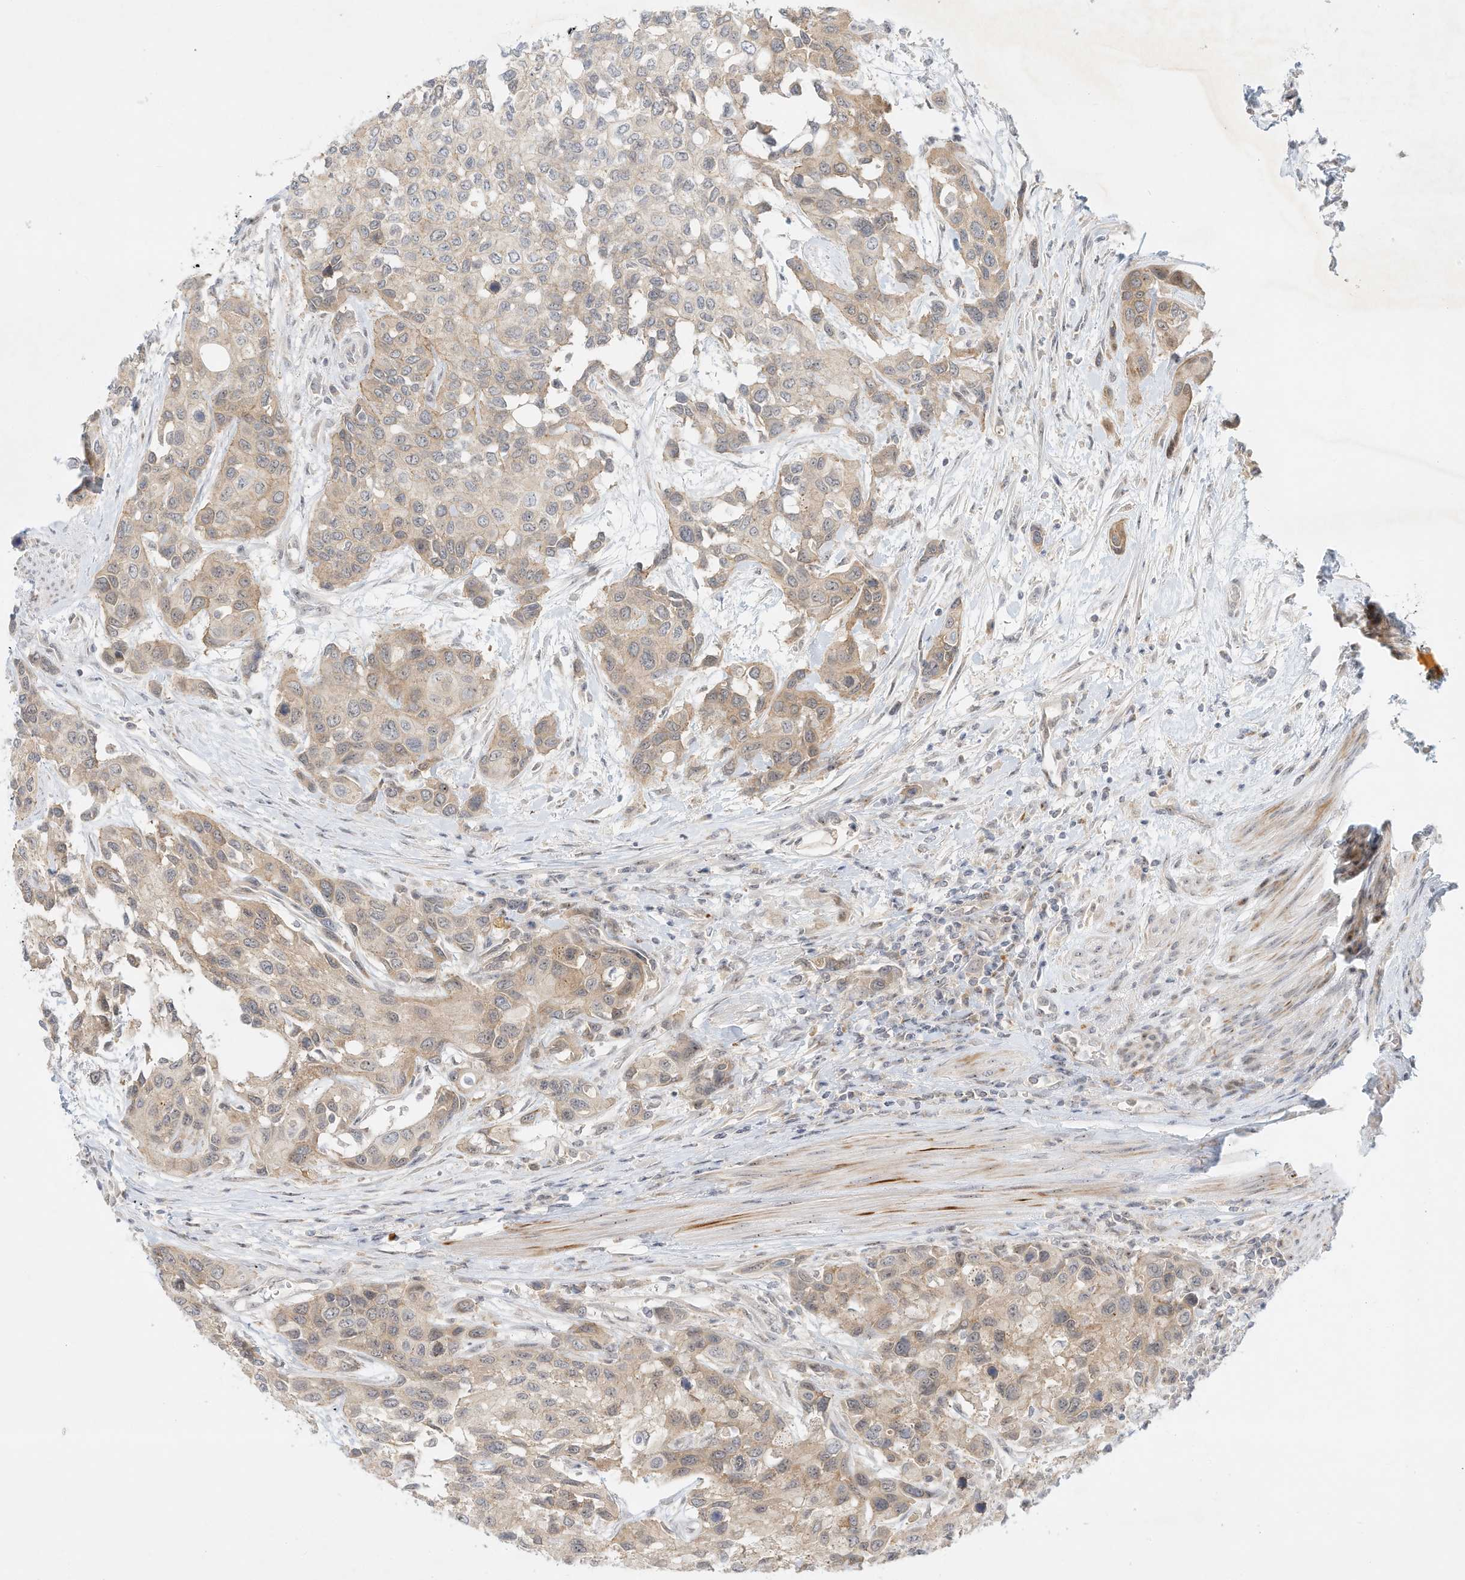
{"staining": {"intensity": "weak", "quantity": ">75%", "location": "cytoplasmic/membranous"}, "tissue": "urothelial cancer", "cell_type": "Tumor cells", "image_type": "cancer", "snomed": [{"axis": "morphology", "description": "Normal tissue, NOS"}, {"axis": "morphology", "description": "Urothelial carcinoma, High grade"}, {"axis": "topography", "description": "Vascular tissue"}, {"axis": "topography", "description": "Urinary bladder"}], "caption": "Approximately >75% of tumor cells in high-grade urothelial carcinoma reveal weak cytoplasmic/membranous protein positivity as visualized by brown immunohistochemical staining.", "gene": "PAK6", "patient": {"sex": "female", "age": 56}}